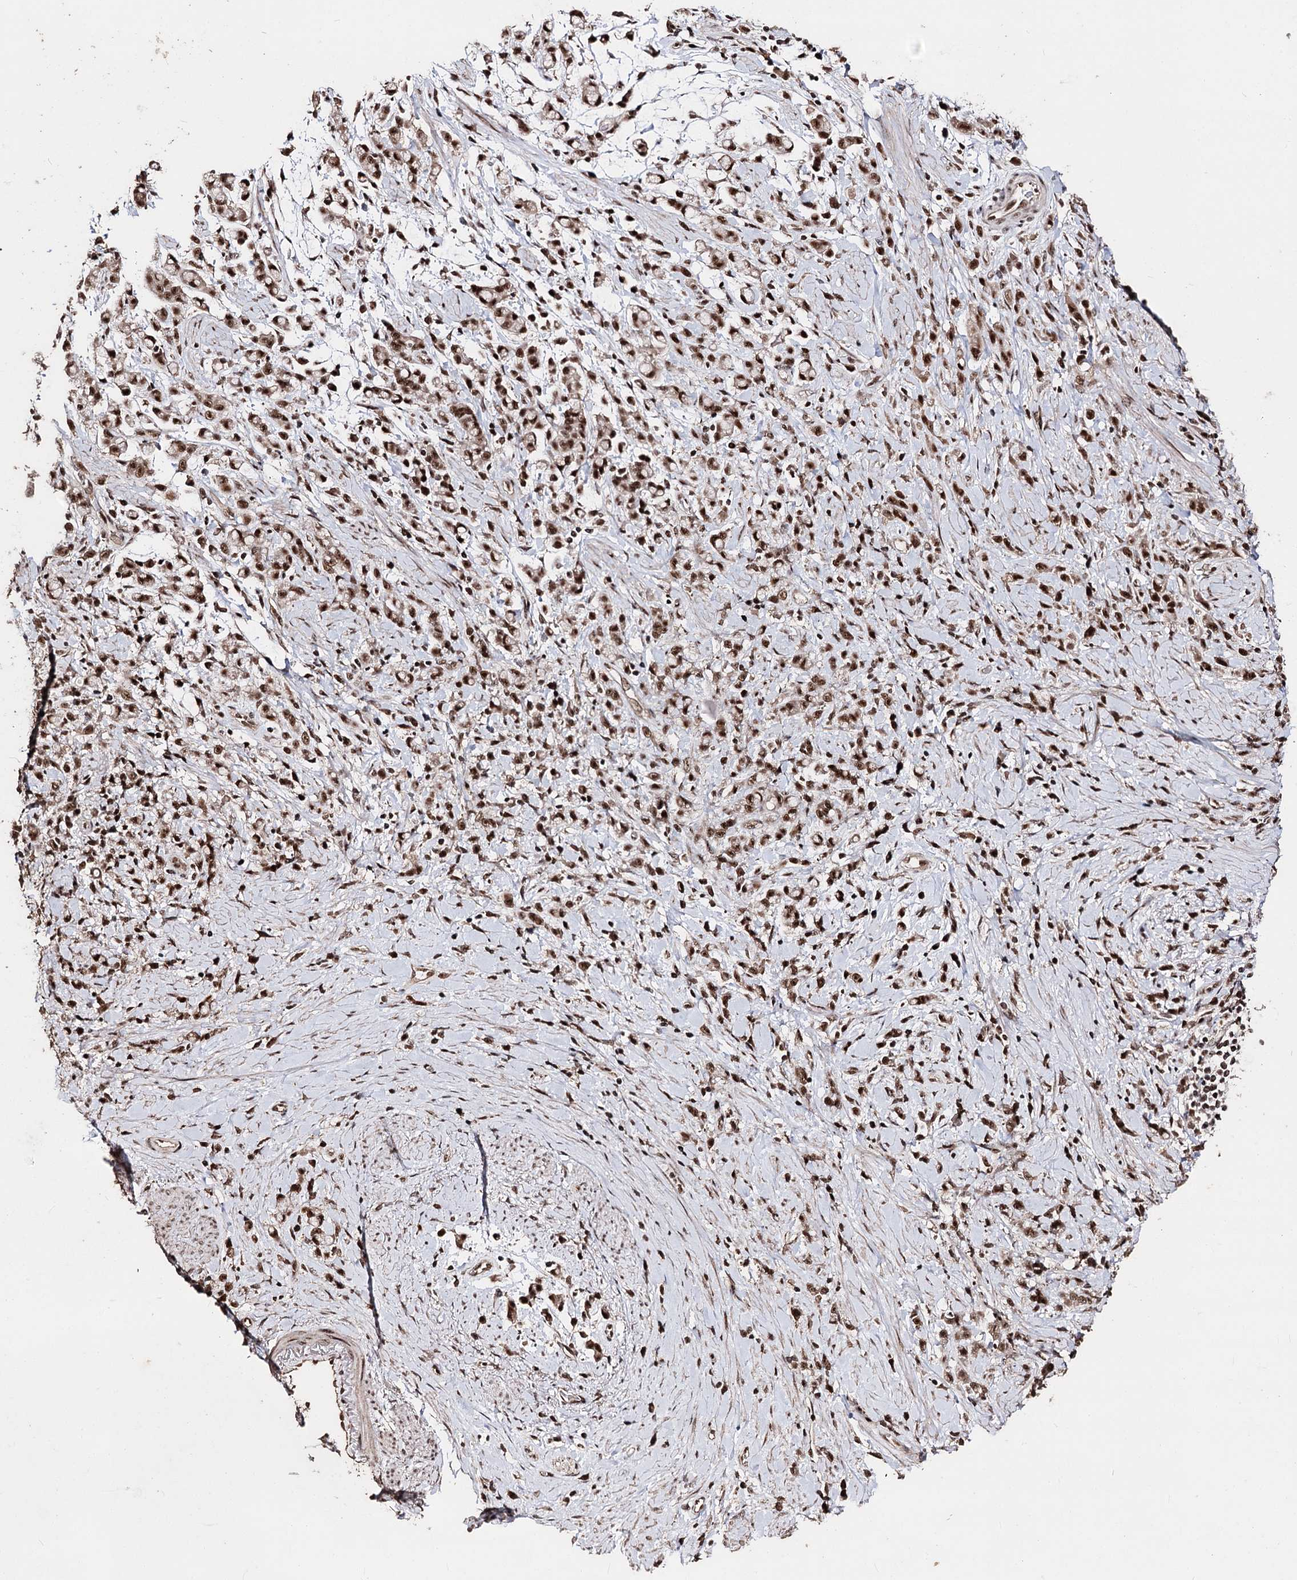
{"staining": {"intensity": "strong", "quantity": ">75%", "location": "nuclear"}, "tissue": "stomach cancer", "cell_type": "Tumor cells", "image_type": "cancer", "snomed": [{"axis": "morphology", "description": "Adenocarcinoma, NOS"}, {"axis": "topography", "description": "Stomach"}], "caption": "High-magnification brightfield microscopy of stomach cancer (adenocarcinoma) stained with DAB (3,3'-diaminobenzidine) (brown) and counterstained with hematoxylin (blue). tumor cells exhibit strong nuclear positivity is identified in about>75% of cells. (DAB IHC with brightfield microscopy, high magnification).", "gene": "U2SURP", "patient": {"sex": "female", "age": 60}}